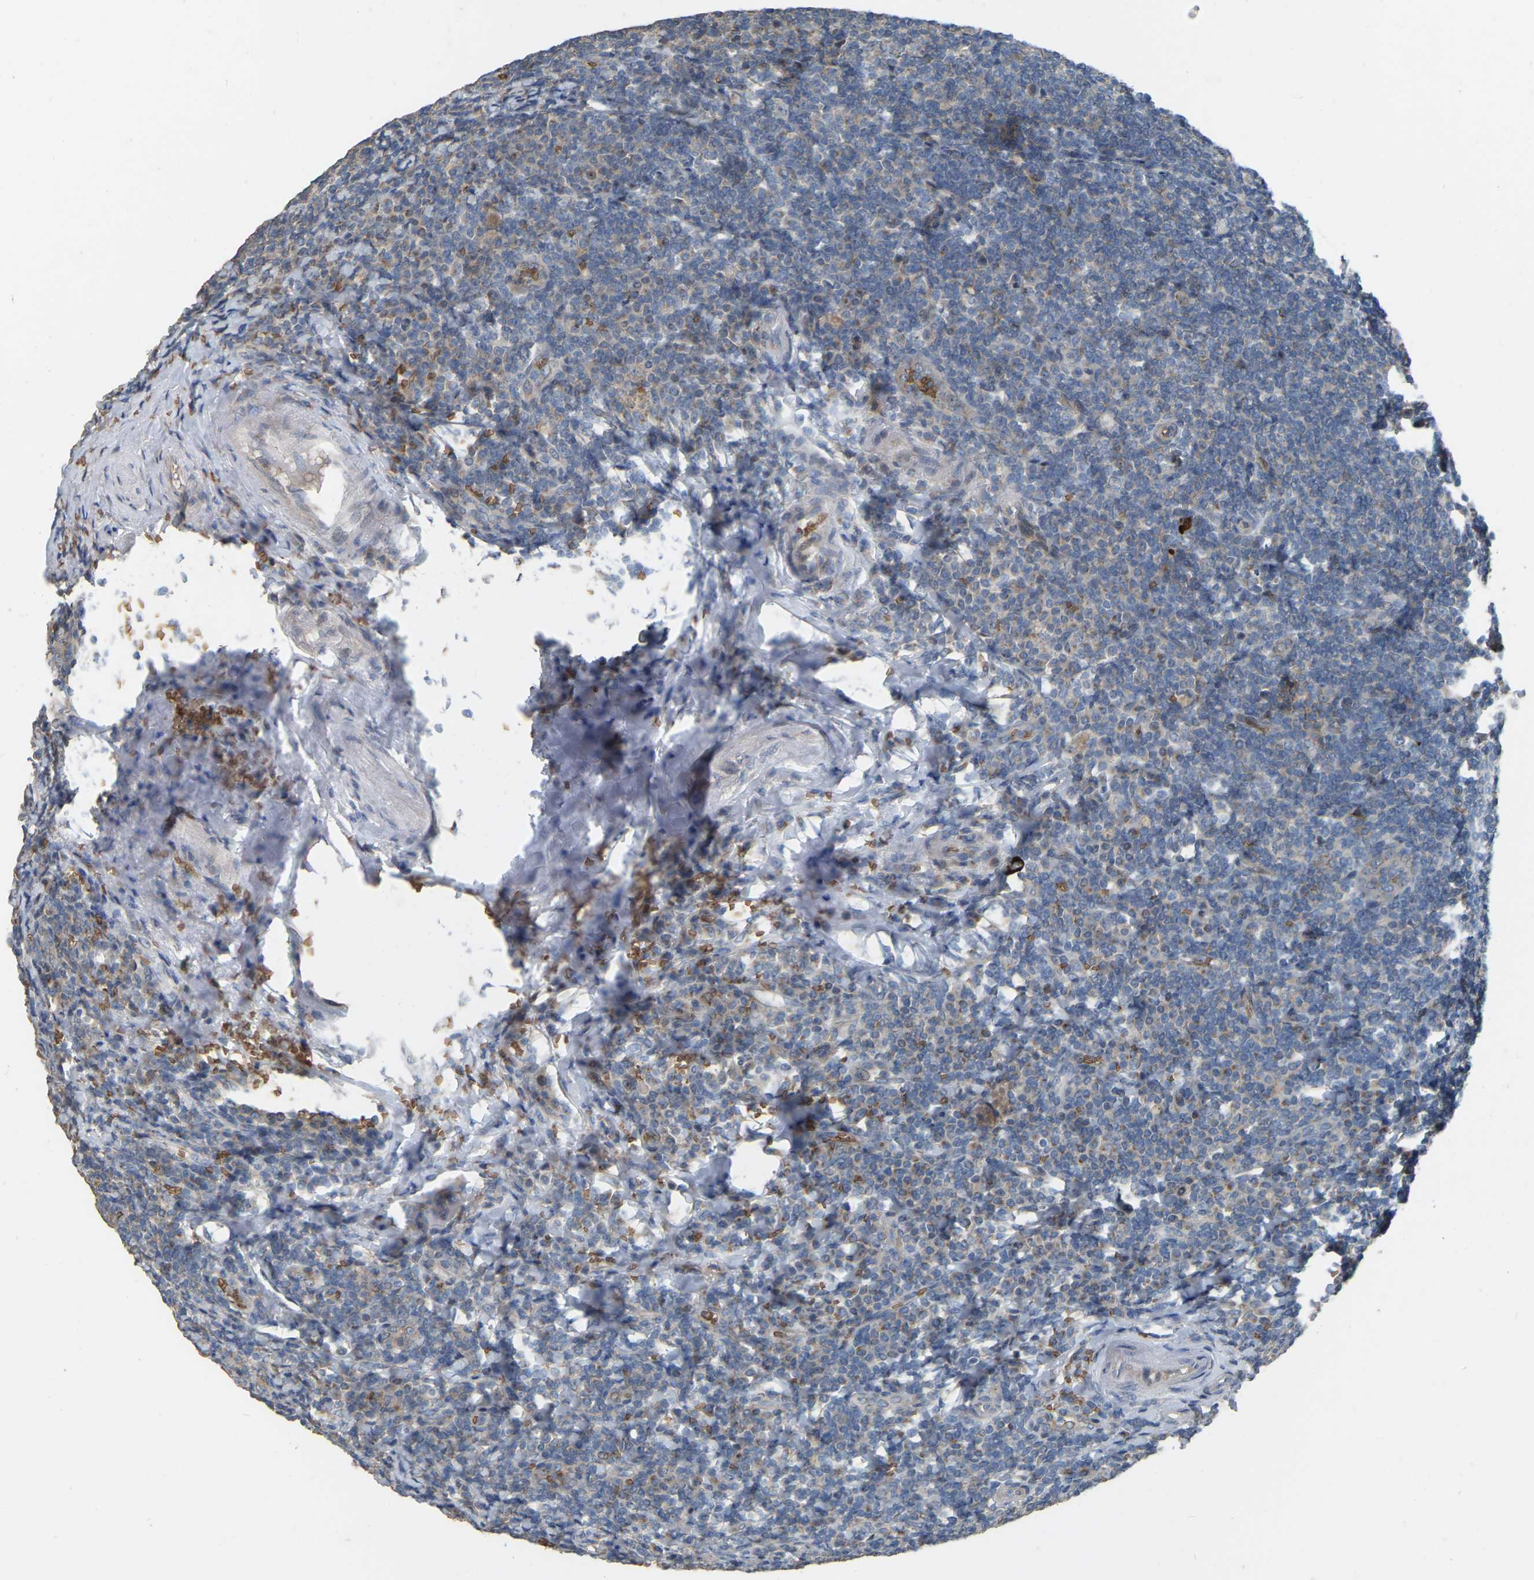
{"staining": {"intensity": "moderate", "quantity": ">75%", "location": "cytoplasmic/membranous"}, "tissue": "tonsil", "cell_type": "Germinal center cells", "image_type": "normal", "snomed": [{"axis": "morphology", "description": "Normal tissue, NOS"}, {"axis": "topography", "description": "Tonsil"}], "caption": "Tonsil stained for a protein (brown) exhibits moderate cytoplasmic/membranous positive positivity in approximately >75% of germinal center cells.", "gene": "CFAP298", "patient": {"sex": "male", "age": 37}}